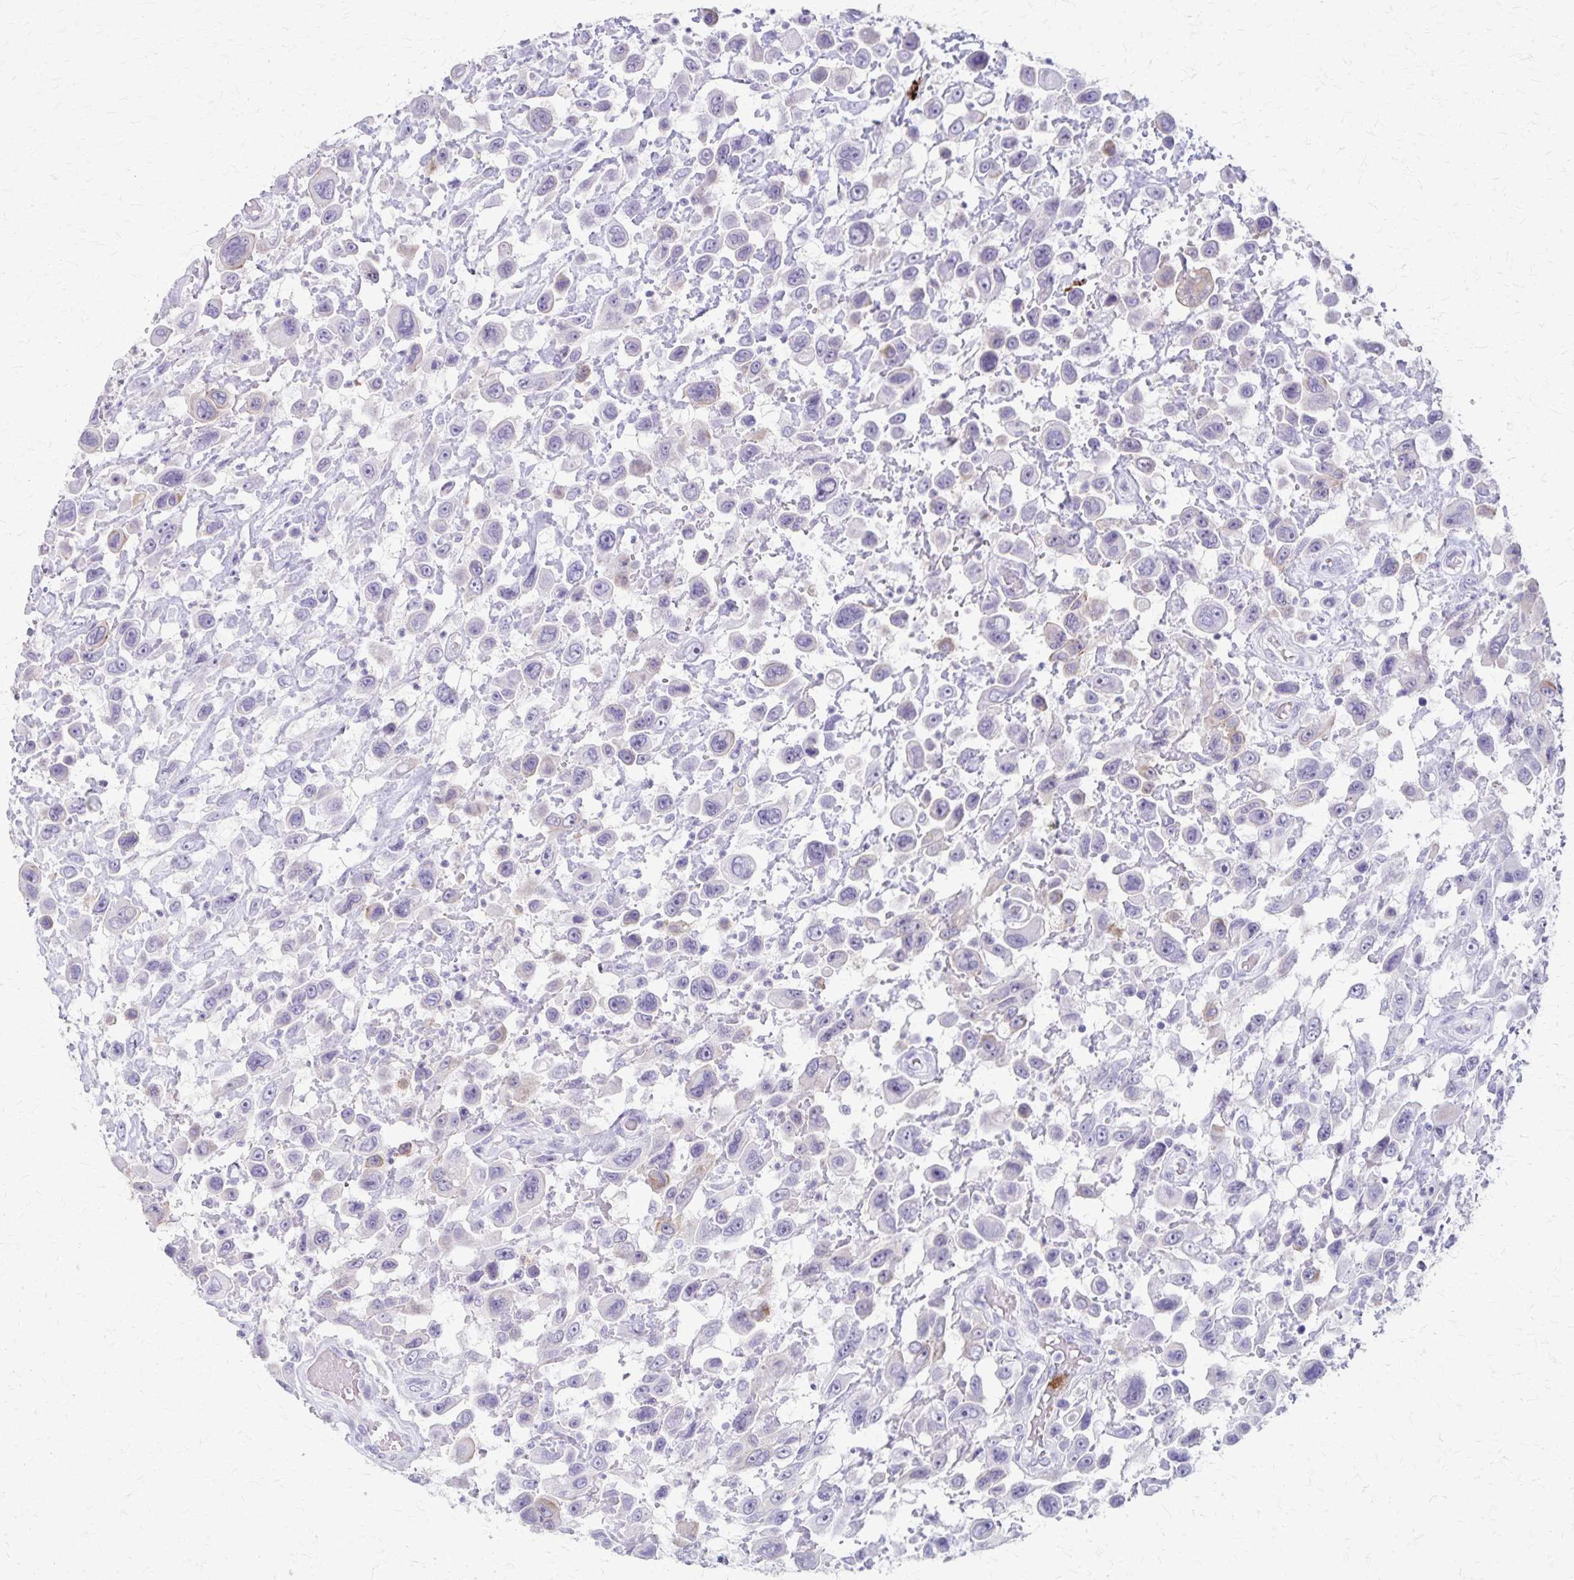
{"staining": {"intensity": "moderate", "quantity": "<25%", "location": "cytoplasmic/membranous"}, "tissue": "urothelial cancer", "cell_type": "Tumor cells", "image_type": "cancer", "snomed": [{"axis": "morphology", "description": "Urothelial carcinoma, High grade"}, {"axis": "topography", "description": "Urinary bladder"}], "caption": "This photomicrograph demonstrates urothelial cancer stained with IHC to label a protein in brown. The cytoplasmic/membranous of tumor cells show moderate positivity for the protein. Nuclei are counter-stained blue.", "gene": "RASL10B", "patient": {"sex": "male", "age": 53}}